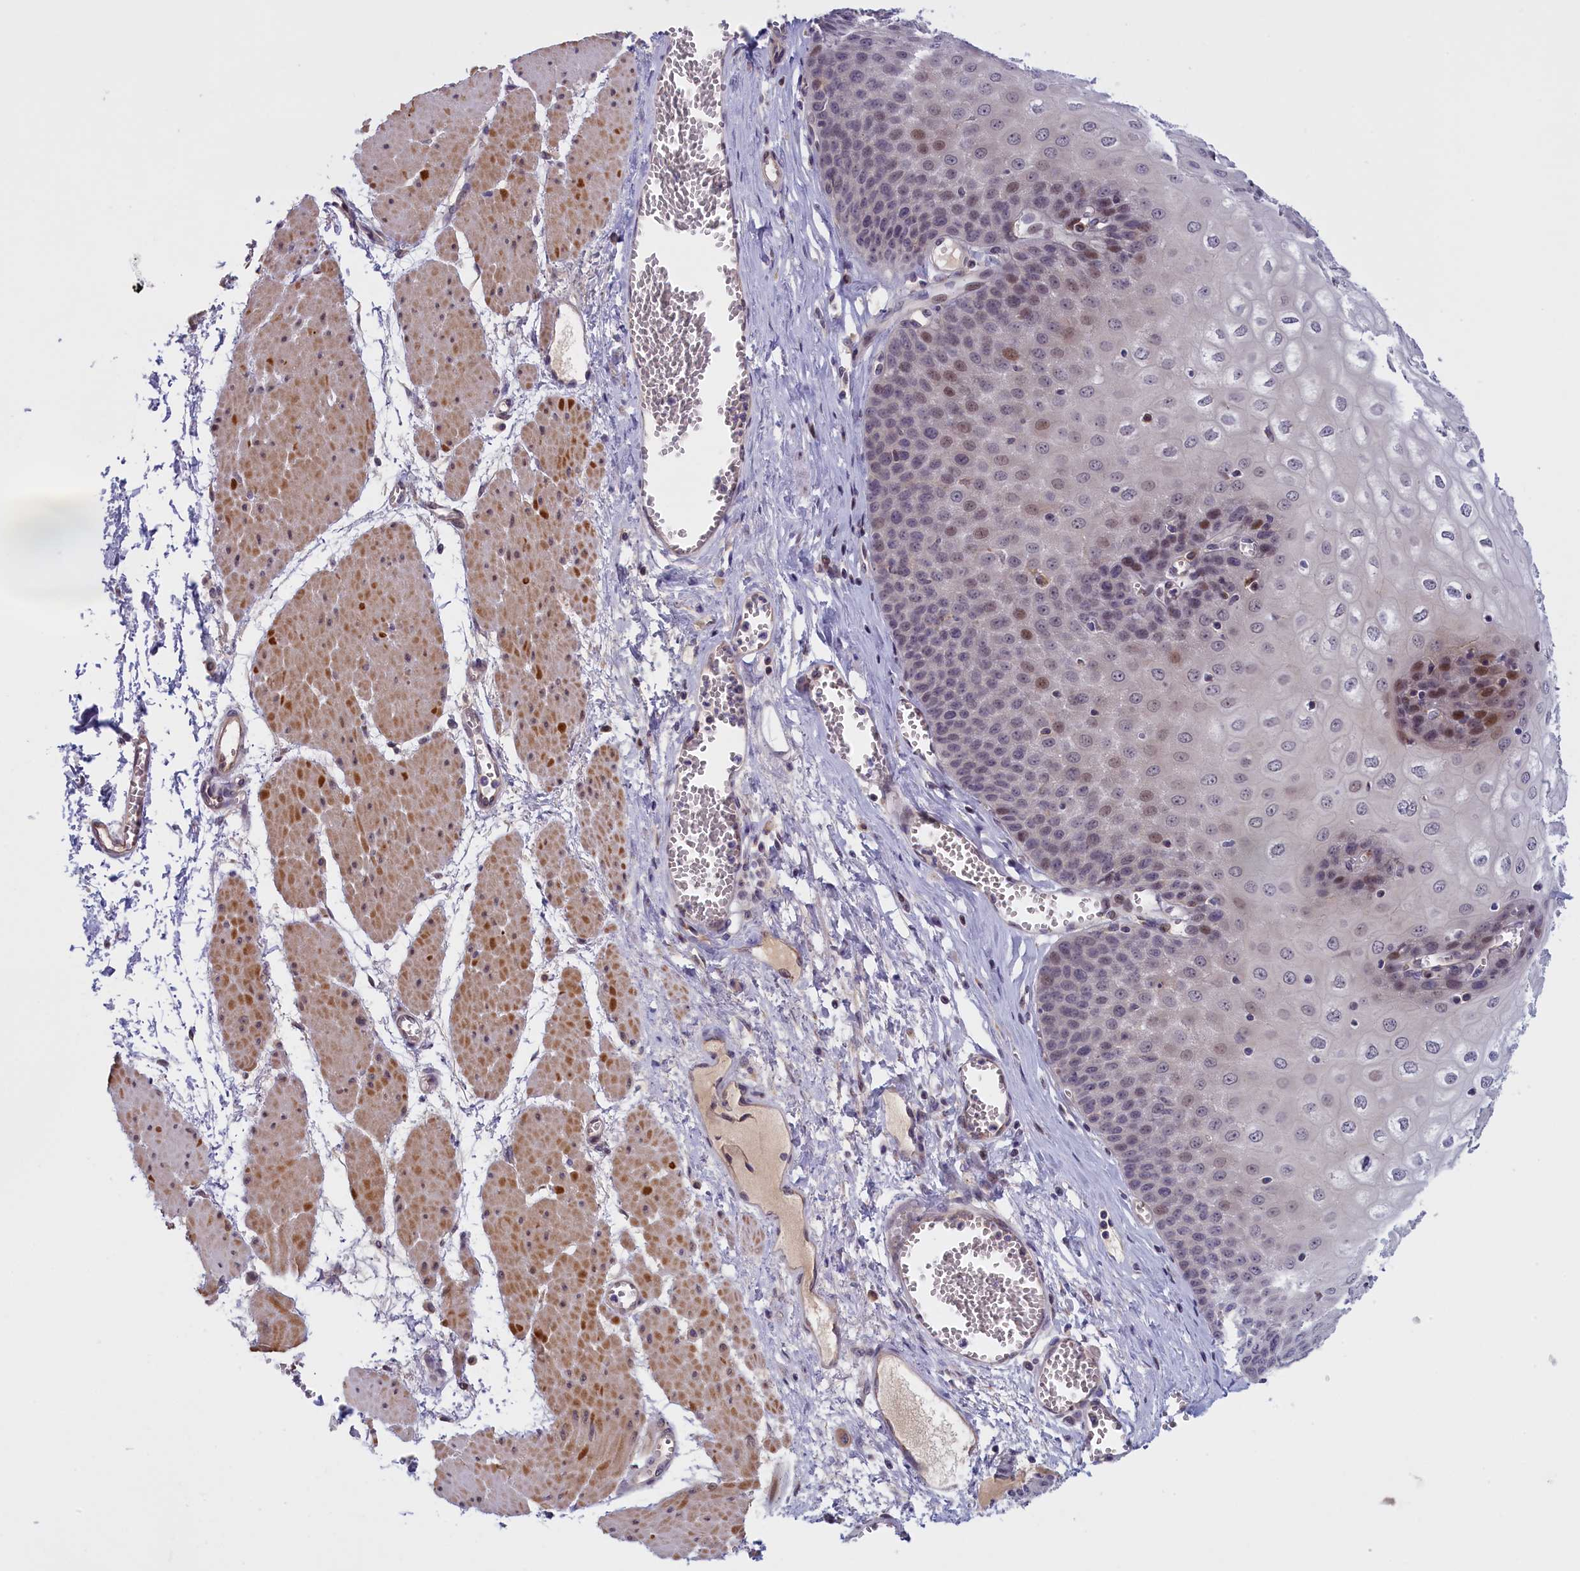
{"staining": {"intensity": "moderate", "quantity": "<25%", "location": "cytoplasmic/membranous,nuclear"}, "tissue": "esophagus", "cell_type": "Squamous epithelial cells", "image_type": "normal", "snomed": [{"axis": "morphology", "description": "Normal tissue, NOS"}, {"axis": "topography", "description": "Esophagus"}], "caption": "Immunohistochemistry of benign human esophagus displays low levels of moderate cytoplasmic/membranous,nuclear staining in approximately <25% of squamous epithelial cells.", "gene": "IGFALS", "patient": {"sex": "male", "age": 60}}